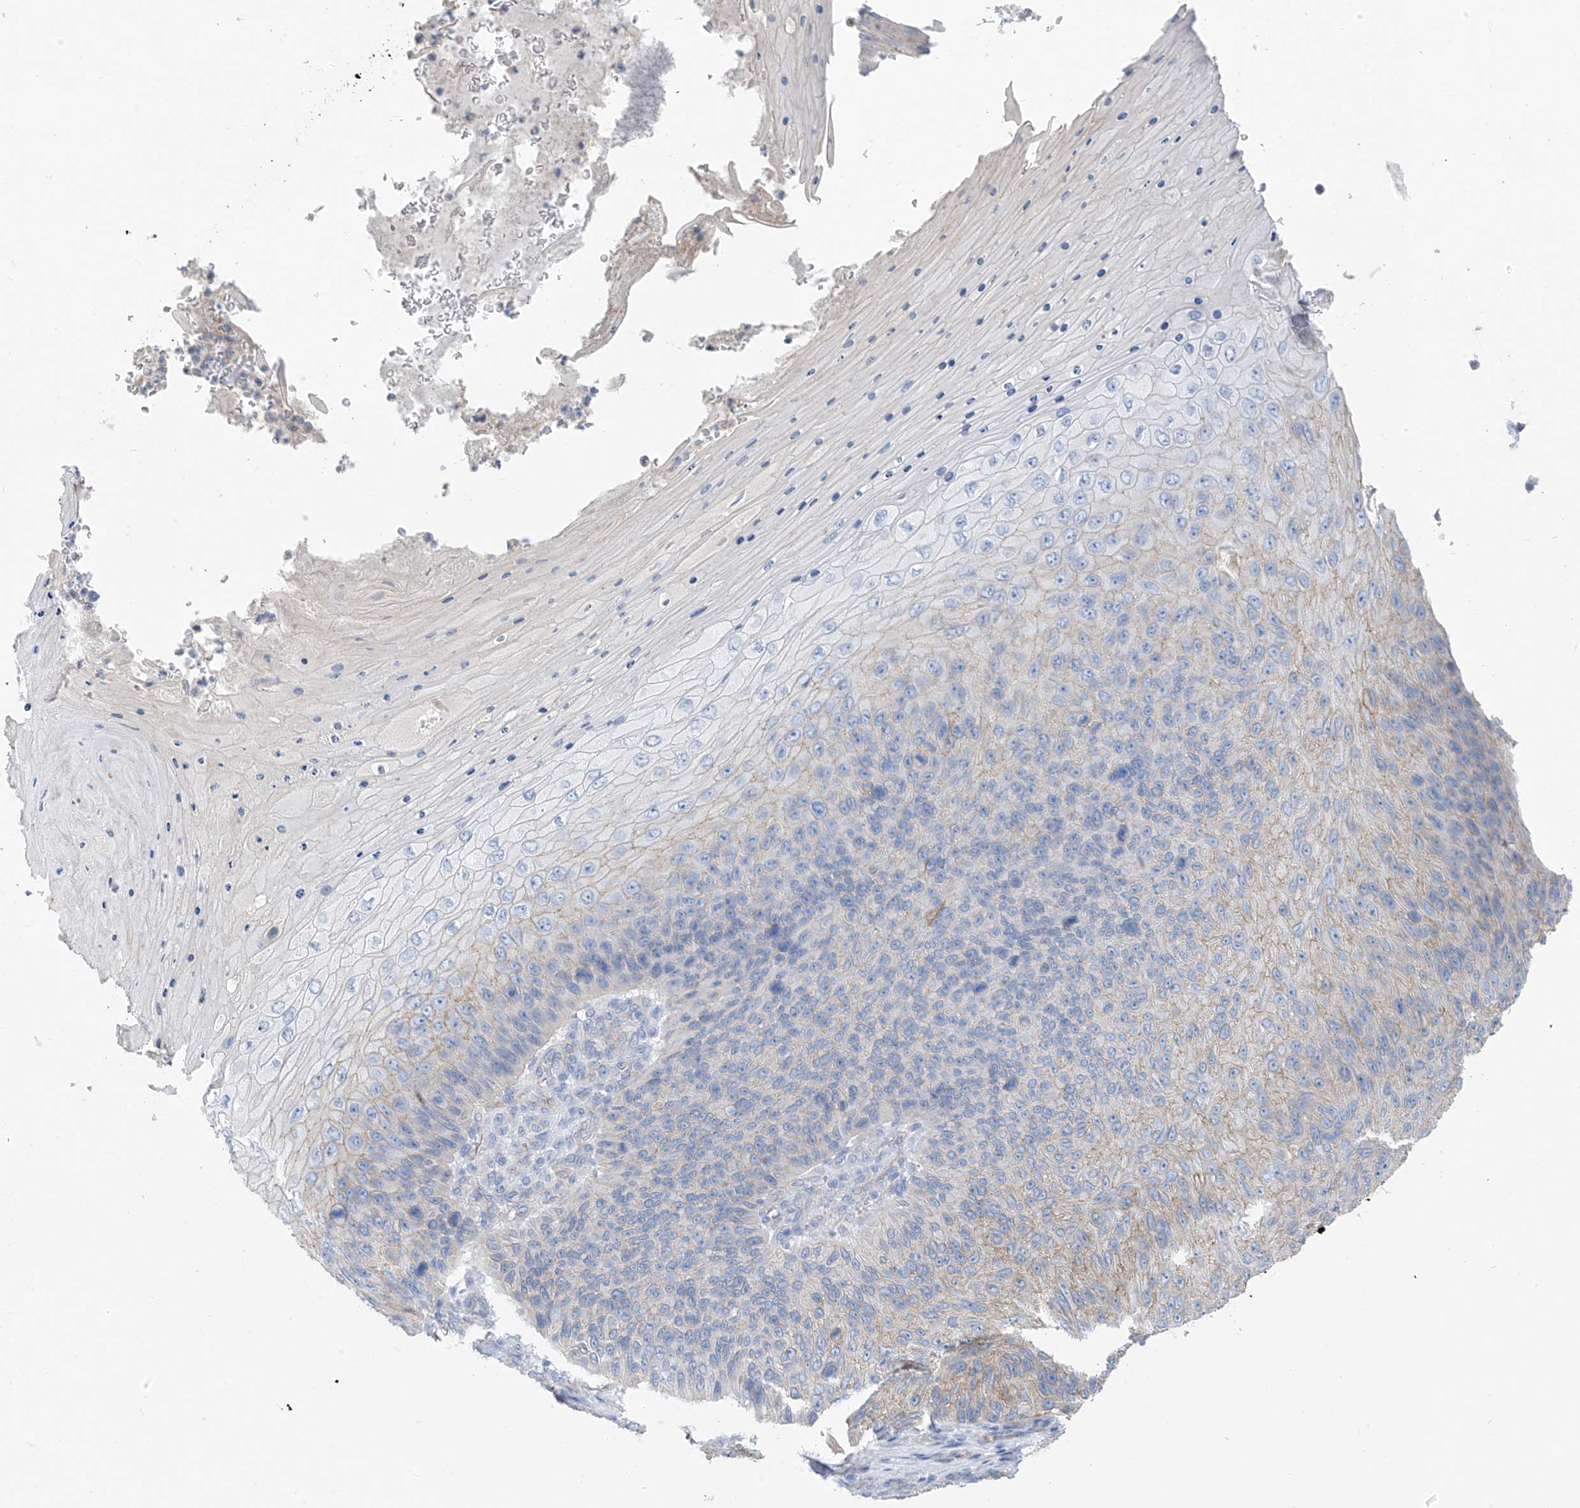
{"staining": {"intensity": "moderate", "quantity": "<25%", "location": "cytoplasmic/membranous"}, "tissue": "skin cancer", "cell_type": "Tumor cells", "image_type": "cancer", "snomed": [{"axis": "morphology", "description": "Squamous cell carcinoma, NOS"}, {"axis": "topography", "description": "Skin"}], "caption": "High-magnification brightfield microscopy of squamous cell carcinoma (skin) stained with DAB (brown) and counterstained with hematoxylin (blue). tumor cells exhibit moderate cytoplasmic/membranous staining is present in about<25% of cells.", "gene": "ITGA9", "patient": {"sex": "female", "age": 88}}